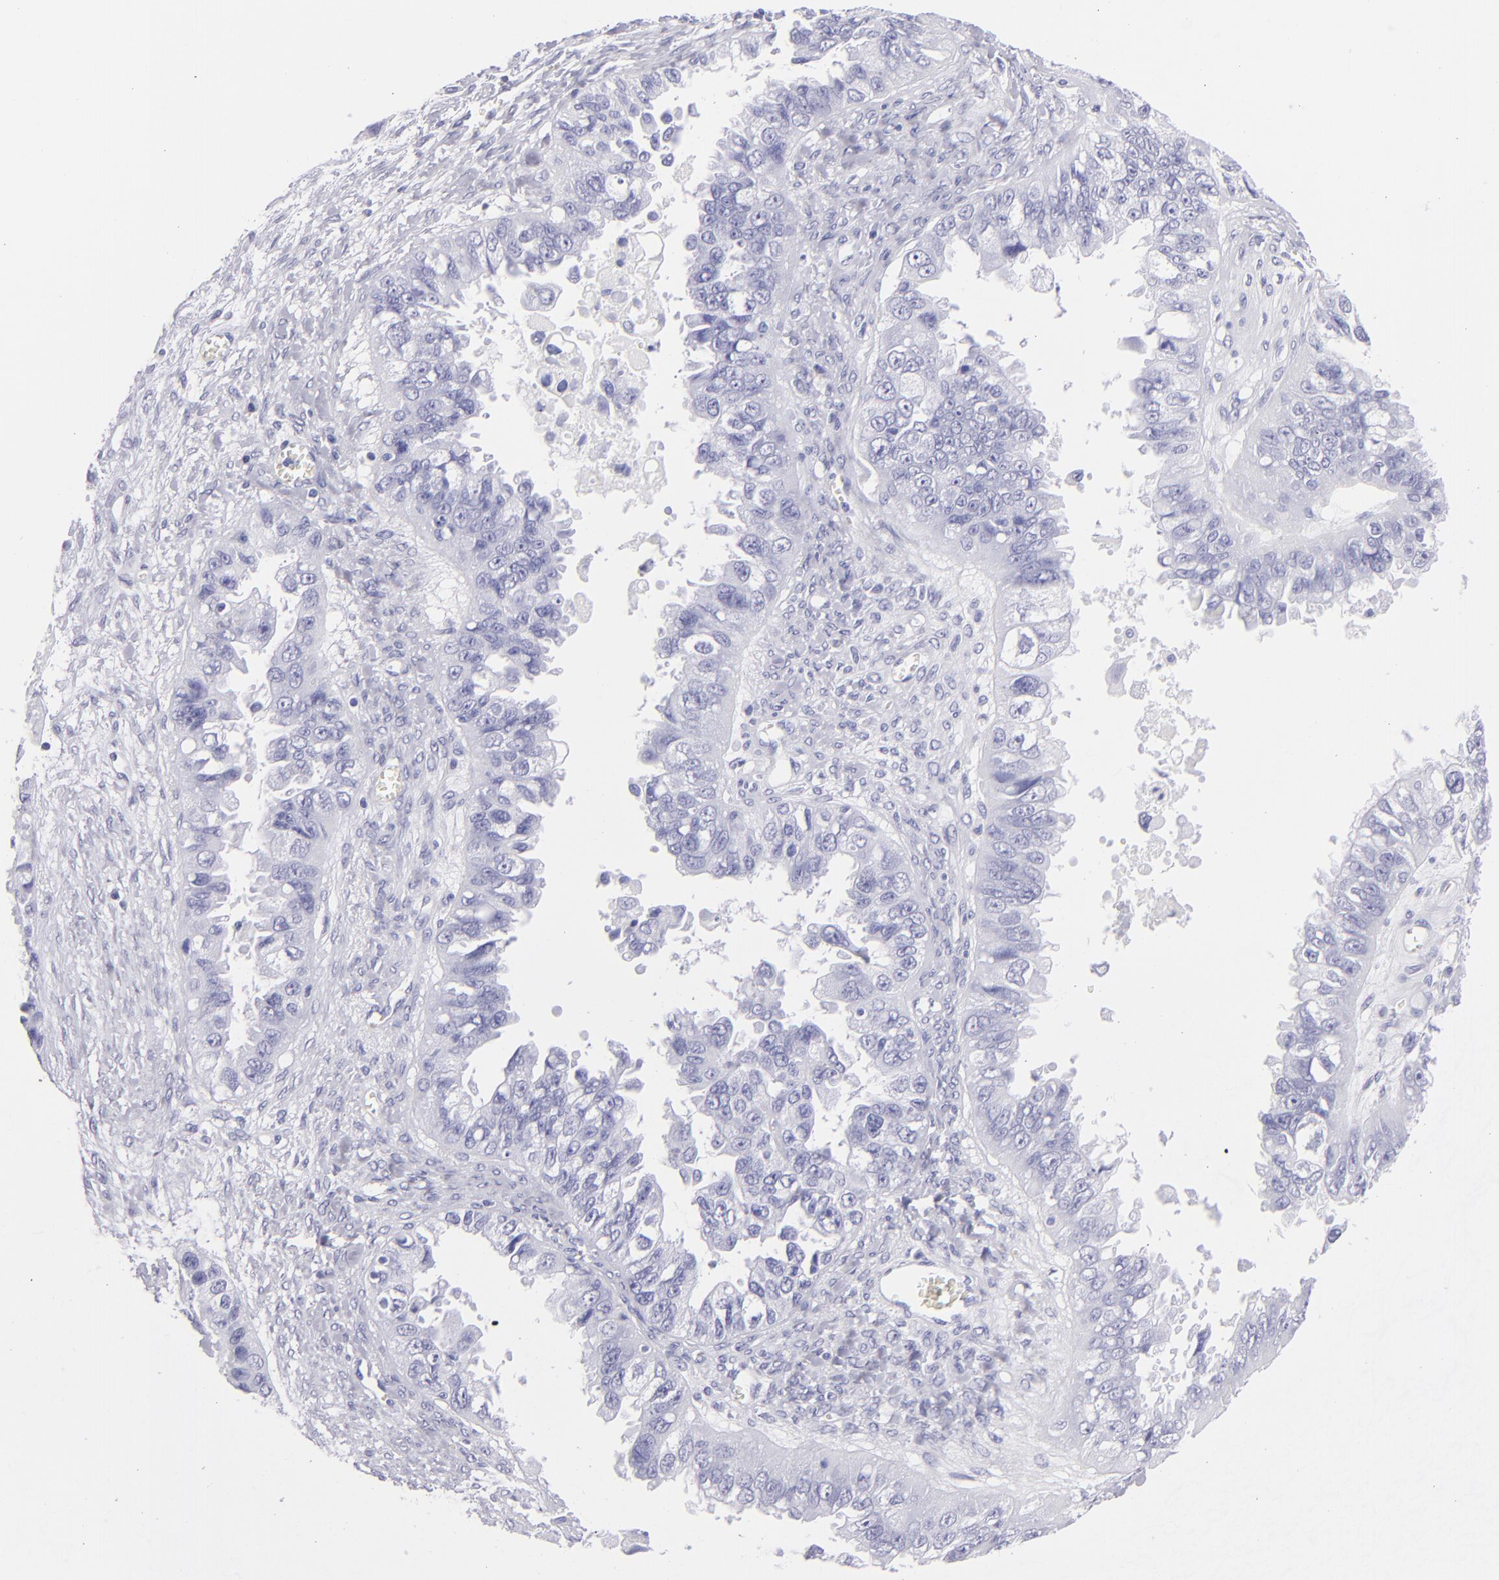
{"staining": {"intensity": "negative", "quantity": "none", "location": "none"}, "tissue": "ovarian cancer", "cell_type": "Tumor cells", "image_type": "cancer", "snomed": [{"axis": "morphology", "description": "Carcinoma, endometroid"}, {"axis": "topography", "description": "Ovary"}], "caption": "Histopathology image shows no protein positivity in tumor cells of ovarian endometroid carcinoma tissue.", "gene": "PVALB", "patient": {"sex": "female", "age": 85}}